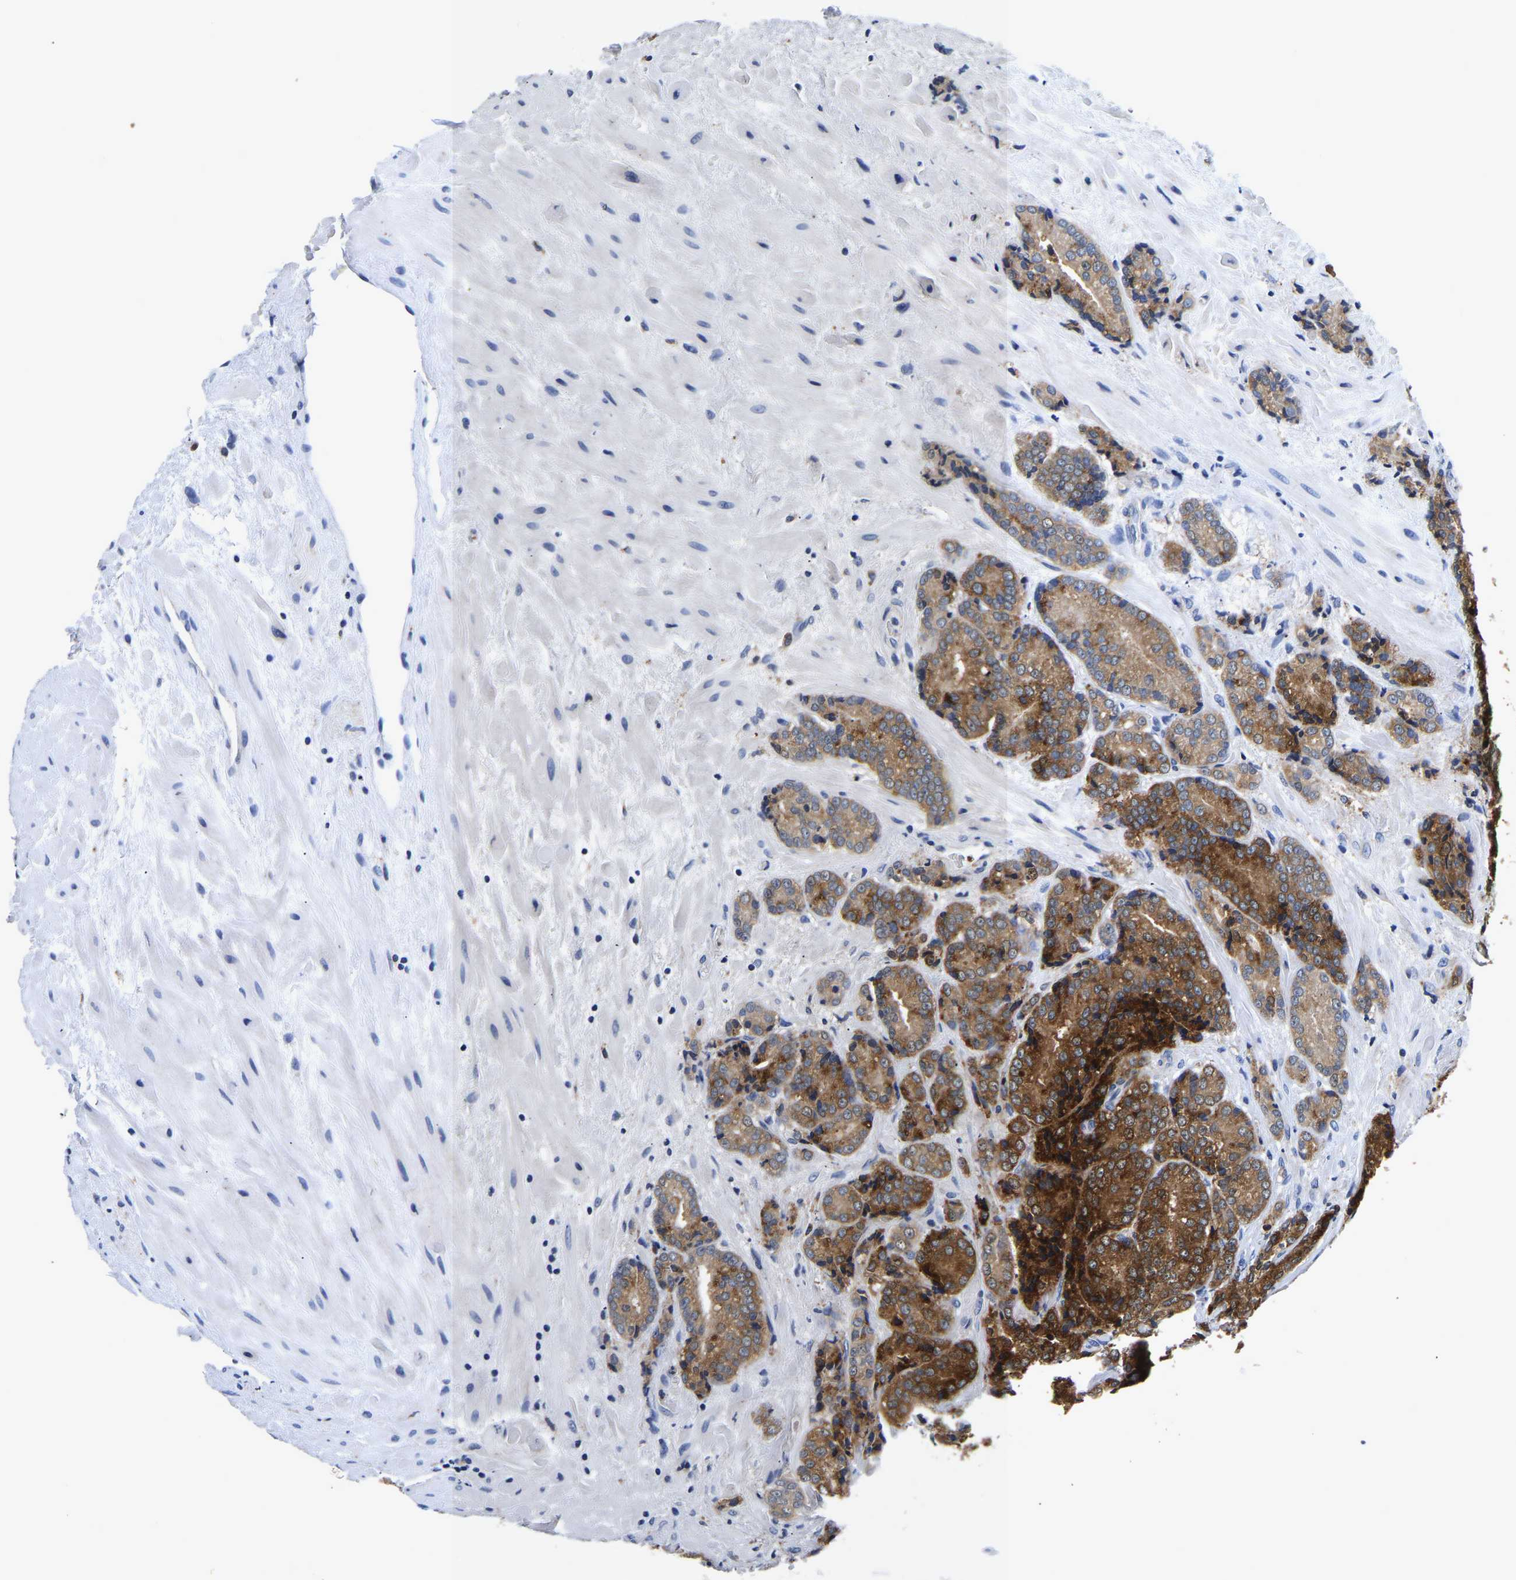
{"staining": {"intensity": "moderate", "quantity": ">75%", "location": "cytoplasmic/membranous"}, "tissue": "prostate cancer", "cell_type": "Tumor cells", "image_type": "cancer", "snomed": [{"axis": "morphology", "description": "Adenocarcinoma, High grade"}, {"axis": "topography", "description": "Prostate"}], "caption": "High-power microscopy captured an immunohistochemistry photomicrograph of prostate adenocarcinoma (high-grade), revealing moderate cytoplasmic/membranous positivity in about >75% of tumor cells.", "gene": "GRN", "patient": {"sex": "male", "age": 61}}